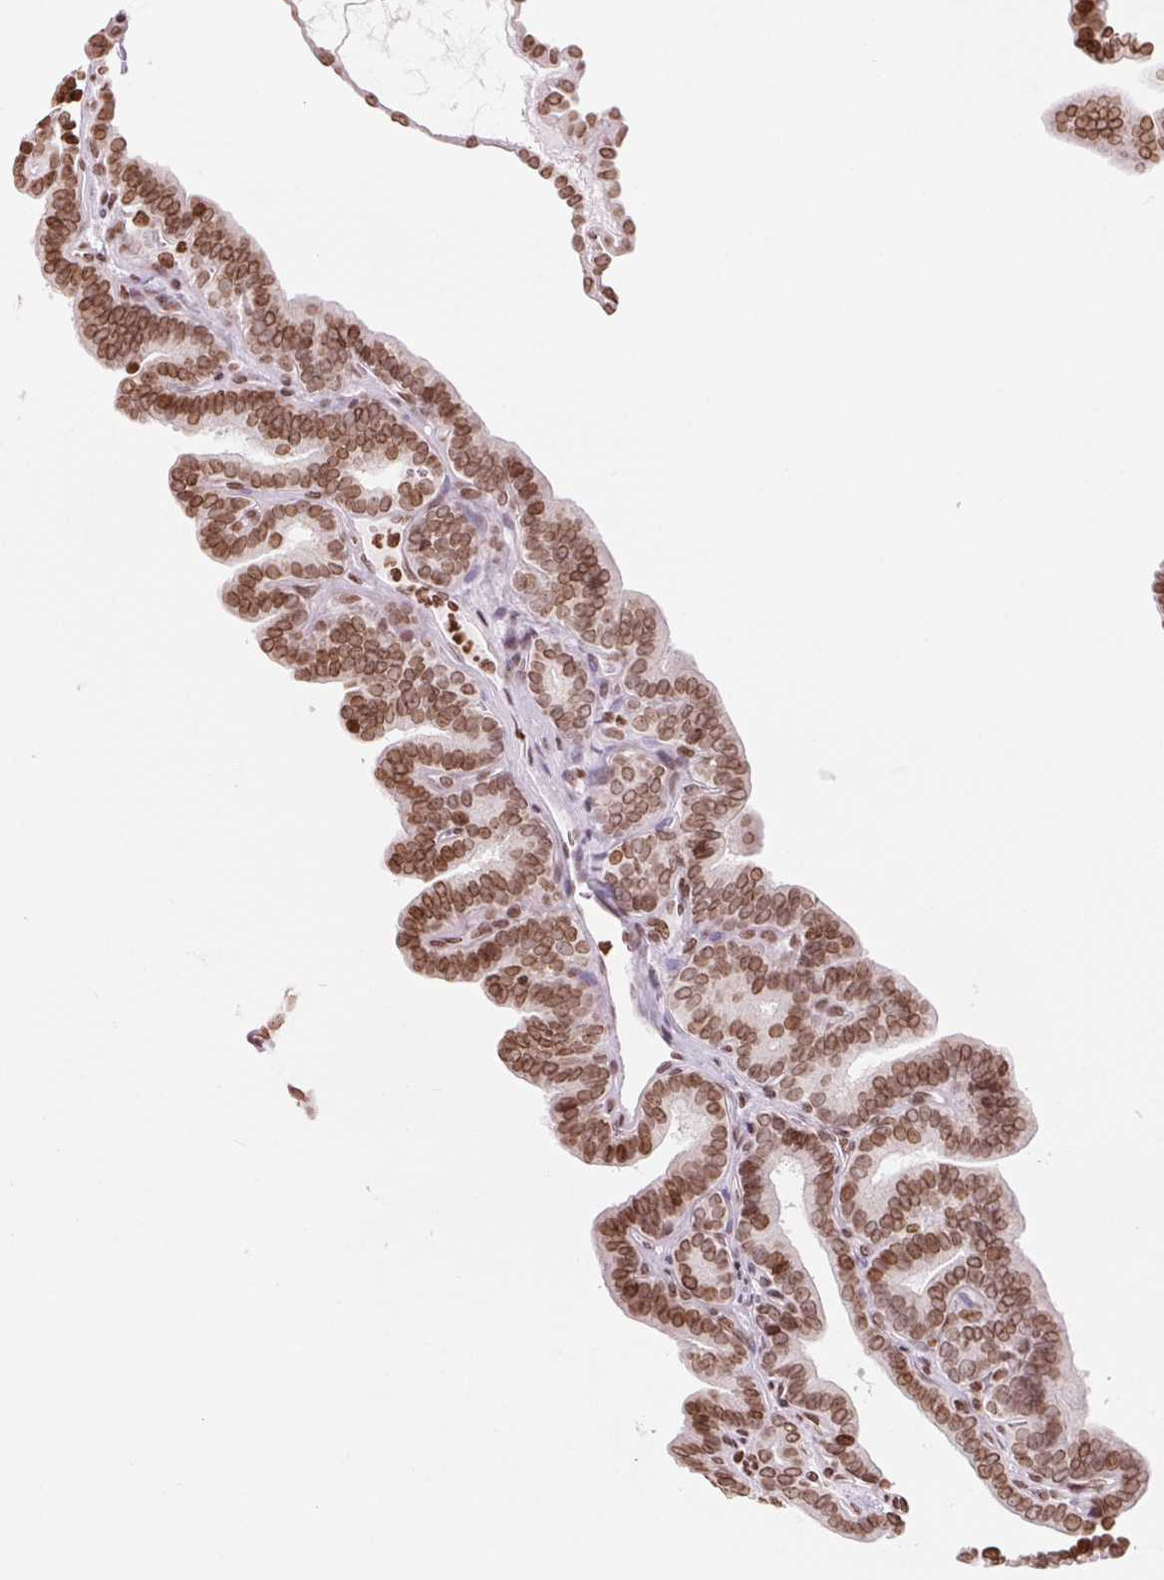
{"staining": {"intensity": "moderate", "quantity": ">75%", "location": "cytoplasmic/membranous,nuclear"}, "tissue": "thyroid cancer", "cell_type": "Tumor cells", "image_type": "cancer", "snomed": [{"axis": "morphology", "description": "Papillary adenocarcinoma, NOS"}, {"axis": "topography", "description": "Thyroid gland"}], "caption": "This is a photomicrograph of IHC staining of papillary adenocarcinoma (thyroid), which shows moderate positivity in the cytoplasmic/membranous and nuclear of tumor cells.", "gene": "SMIM12", "patient": {"sex": "female", "age": 21}}